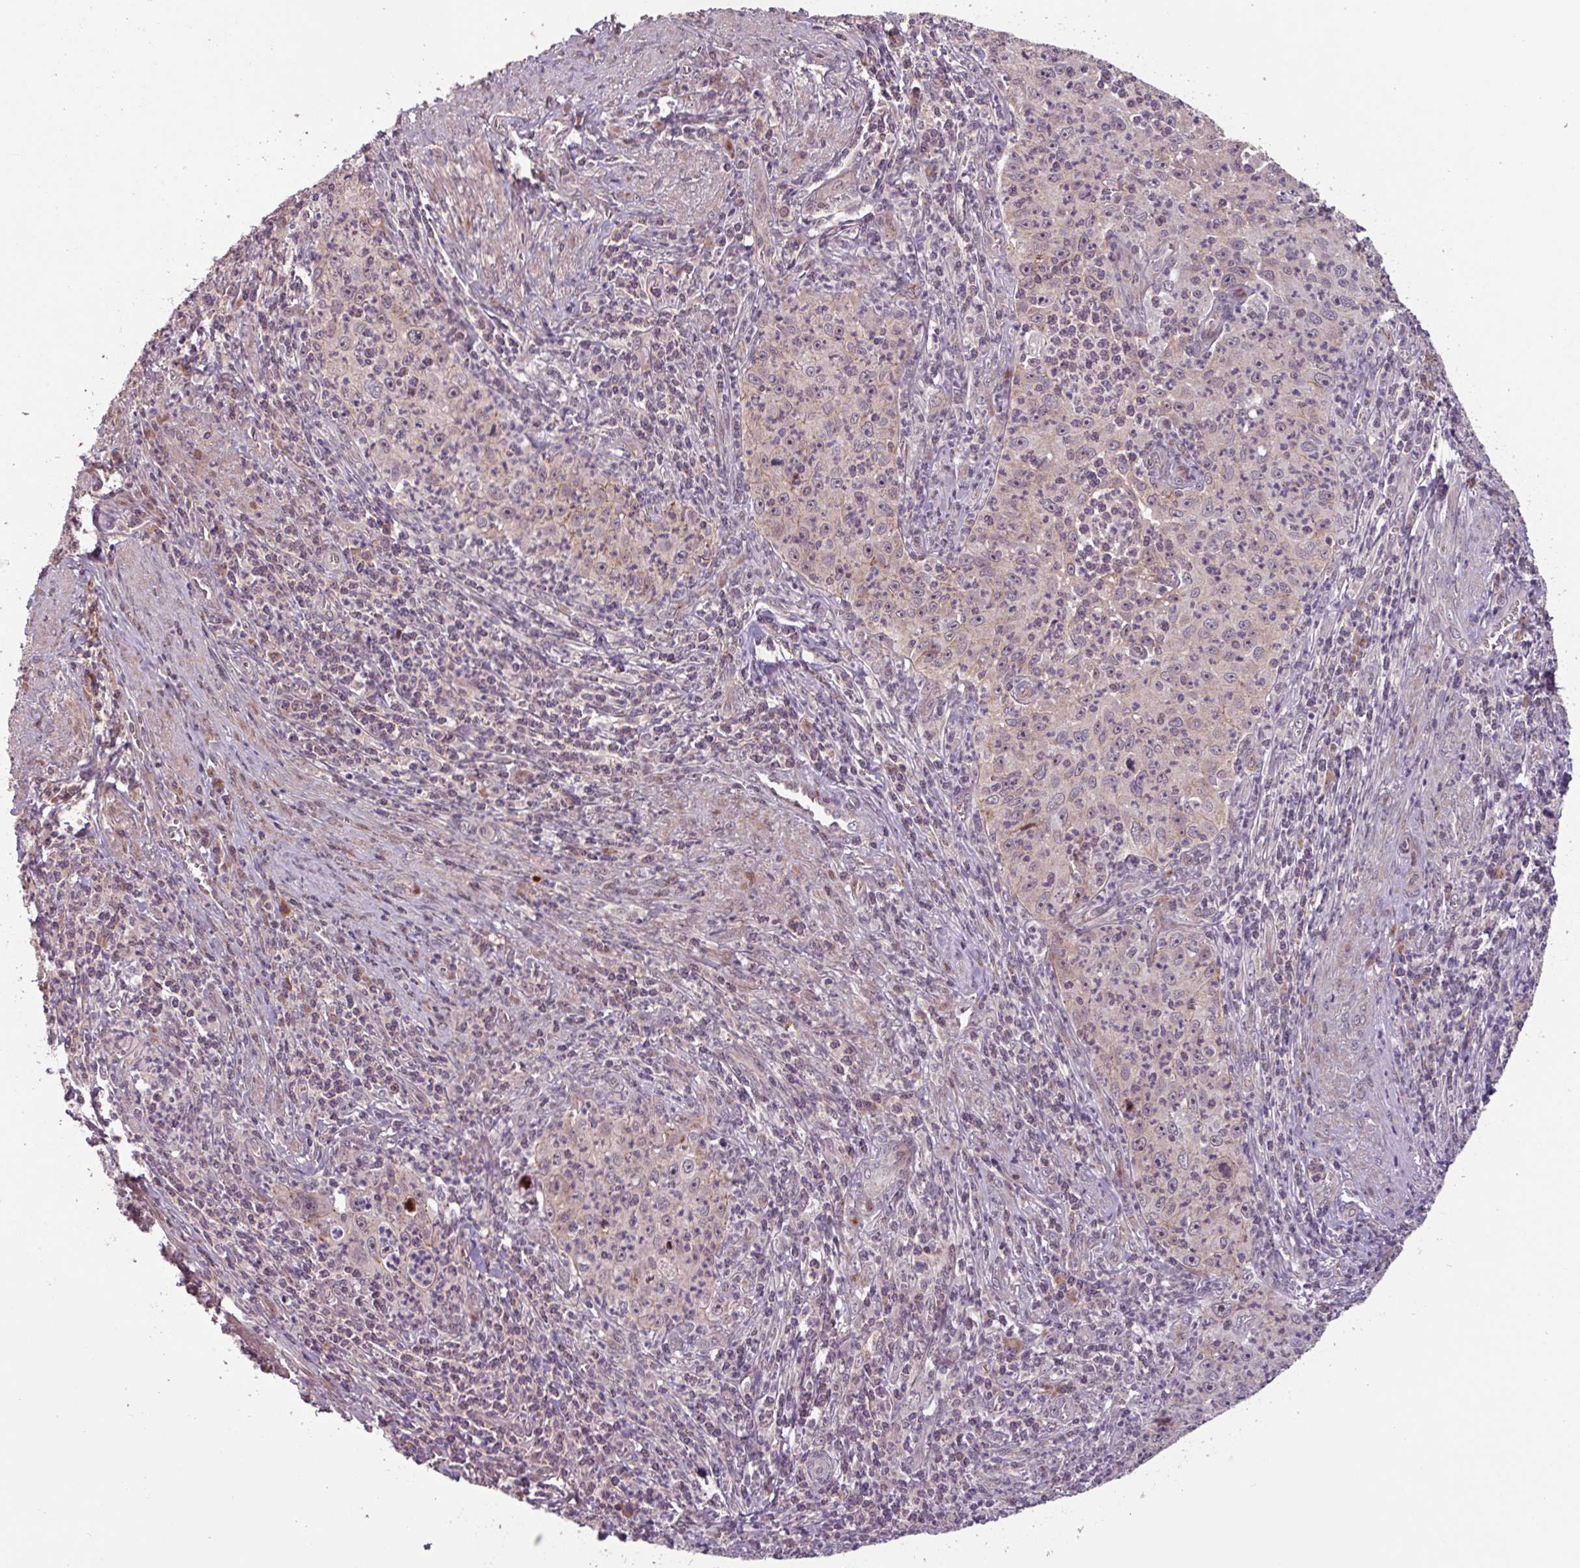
{"staining": {"intensity": "moderate", "quantity": "<25%", "location": "nuclear"}, "tissue": "cervical cancer", "cell_type": "Tumor cells", "image_type": "cancer", "snomed": [{"axis": "morphology", "description": "Squamous cell carcinoma, NOS"}, {"axis": "topography", "description": "Cervix"}], "caption": "Tumor cells reveal low levels of moderate nuclear expression in approximately <25% of cells in squamous cell carcinoma (cervical).", "gene": "TMEM88", "patient": {"sex": "female", "age": 30}}